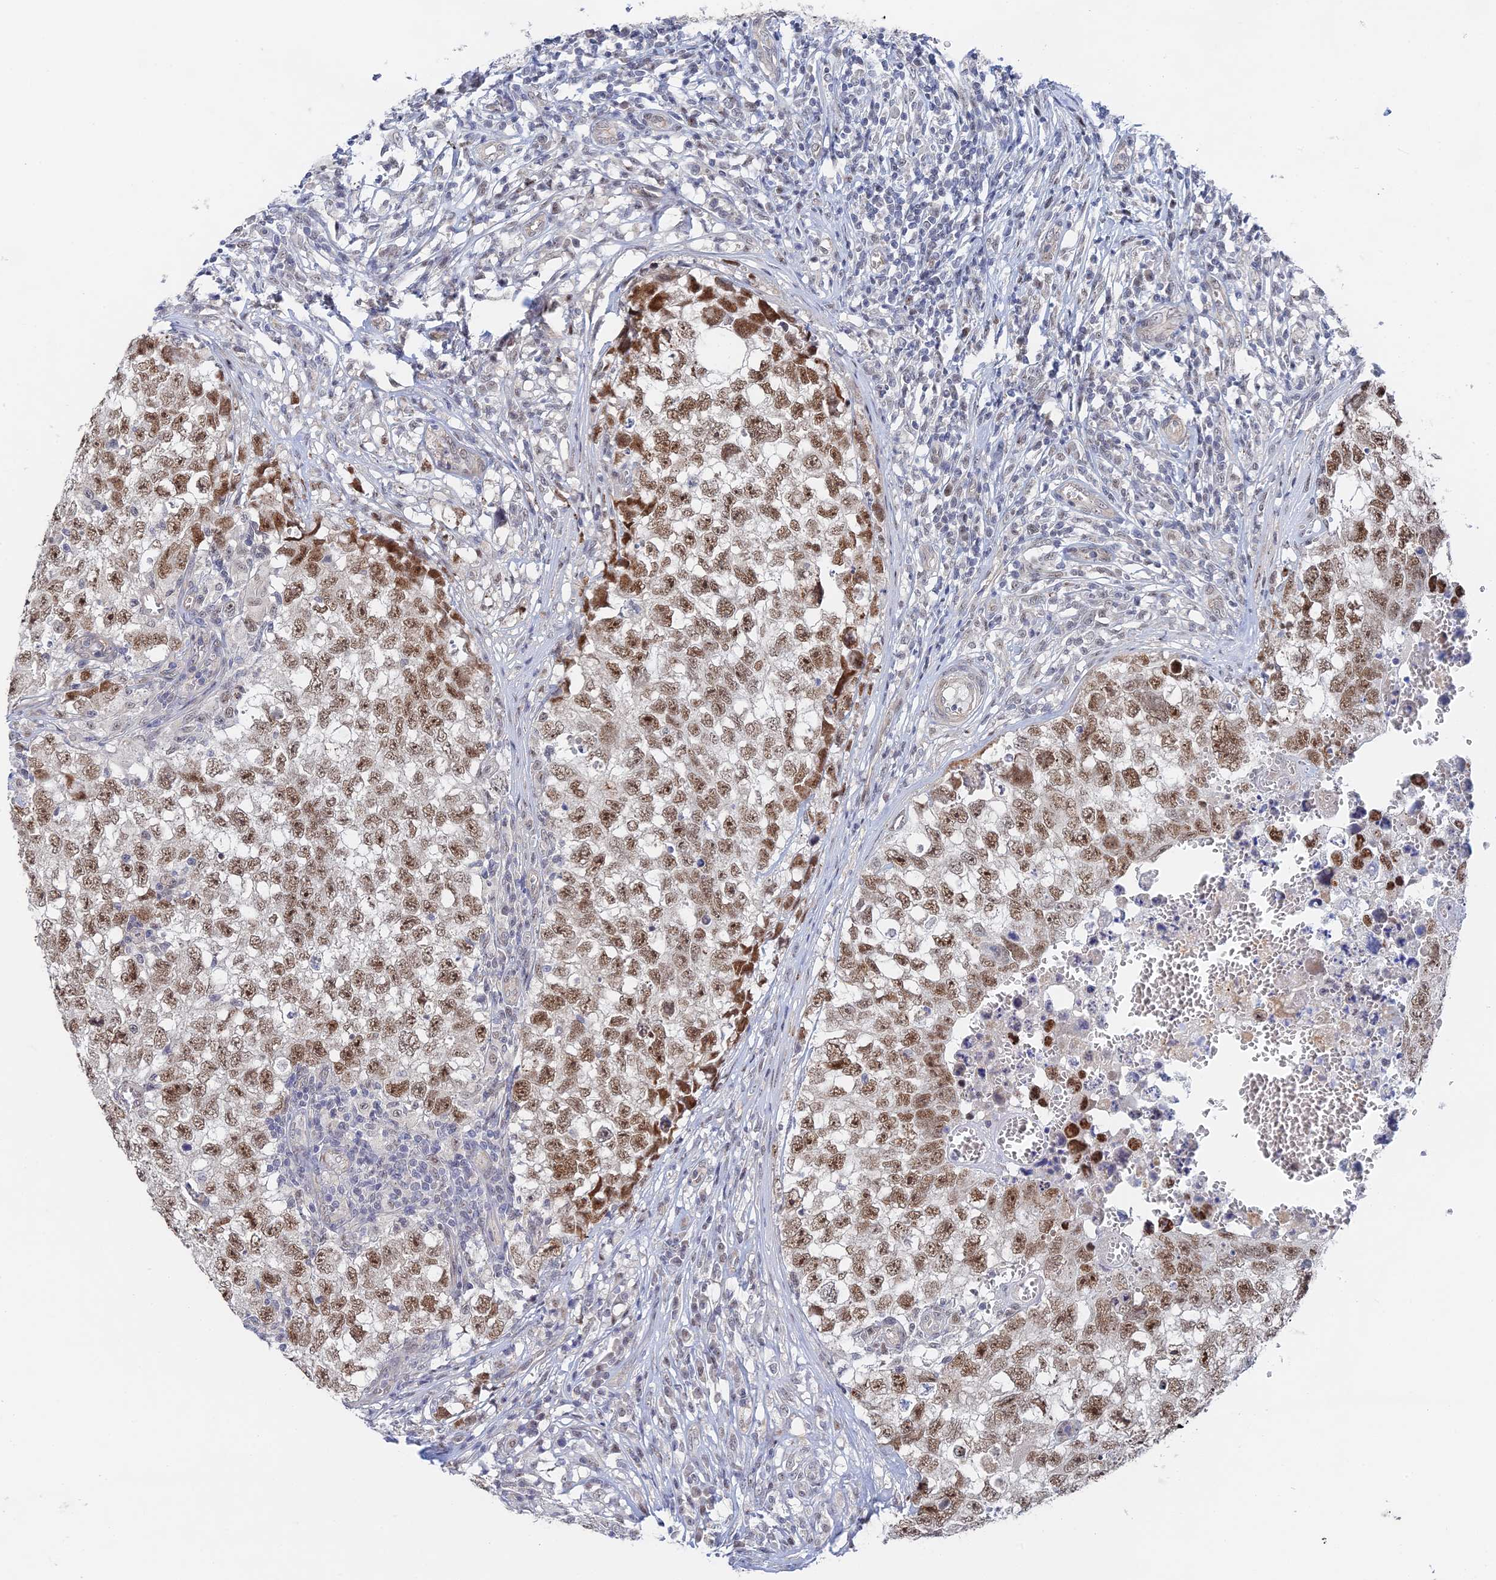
{"staining": {"intensity": "moderate", "quantity": ">75%", "location": "nuclear"}, "tissue": "testis cancer", "cell_type": "Tumor cells", "image_type": "cancer", "snomed": [{"axis": "morphology", "description": "Seminoma, NOS"}, {"axis": "morphology", "description": "Carcinoma, Embryonal, NOS"}, {"axis": "topography", "description": "Testis"}], "caption": "Tumor cells show medium levels of moderate nuclear positivity in about >75% of cells in testis cancer (embryonal carcinoma).", "gene": "CFAP92", "patient": {"sex": "male", "age": 29}}